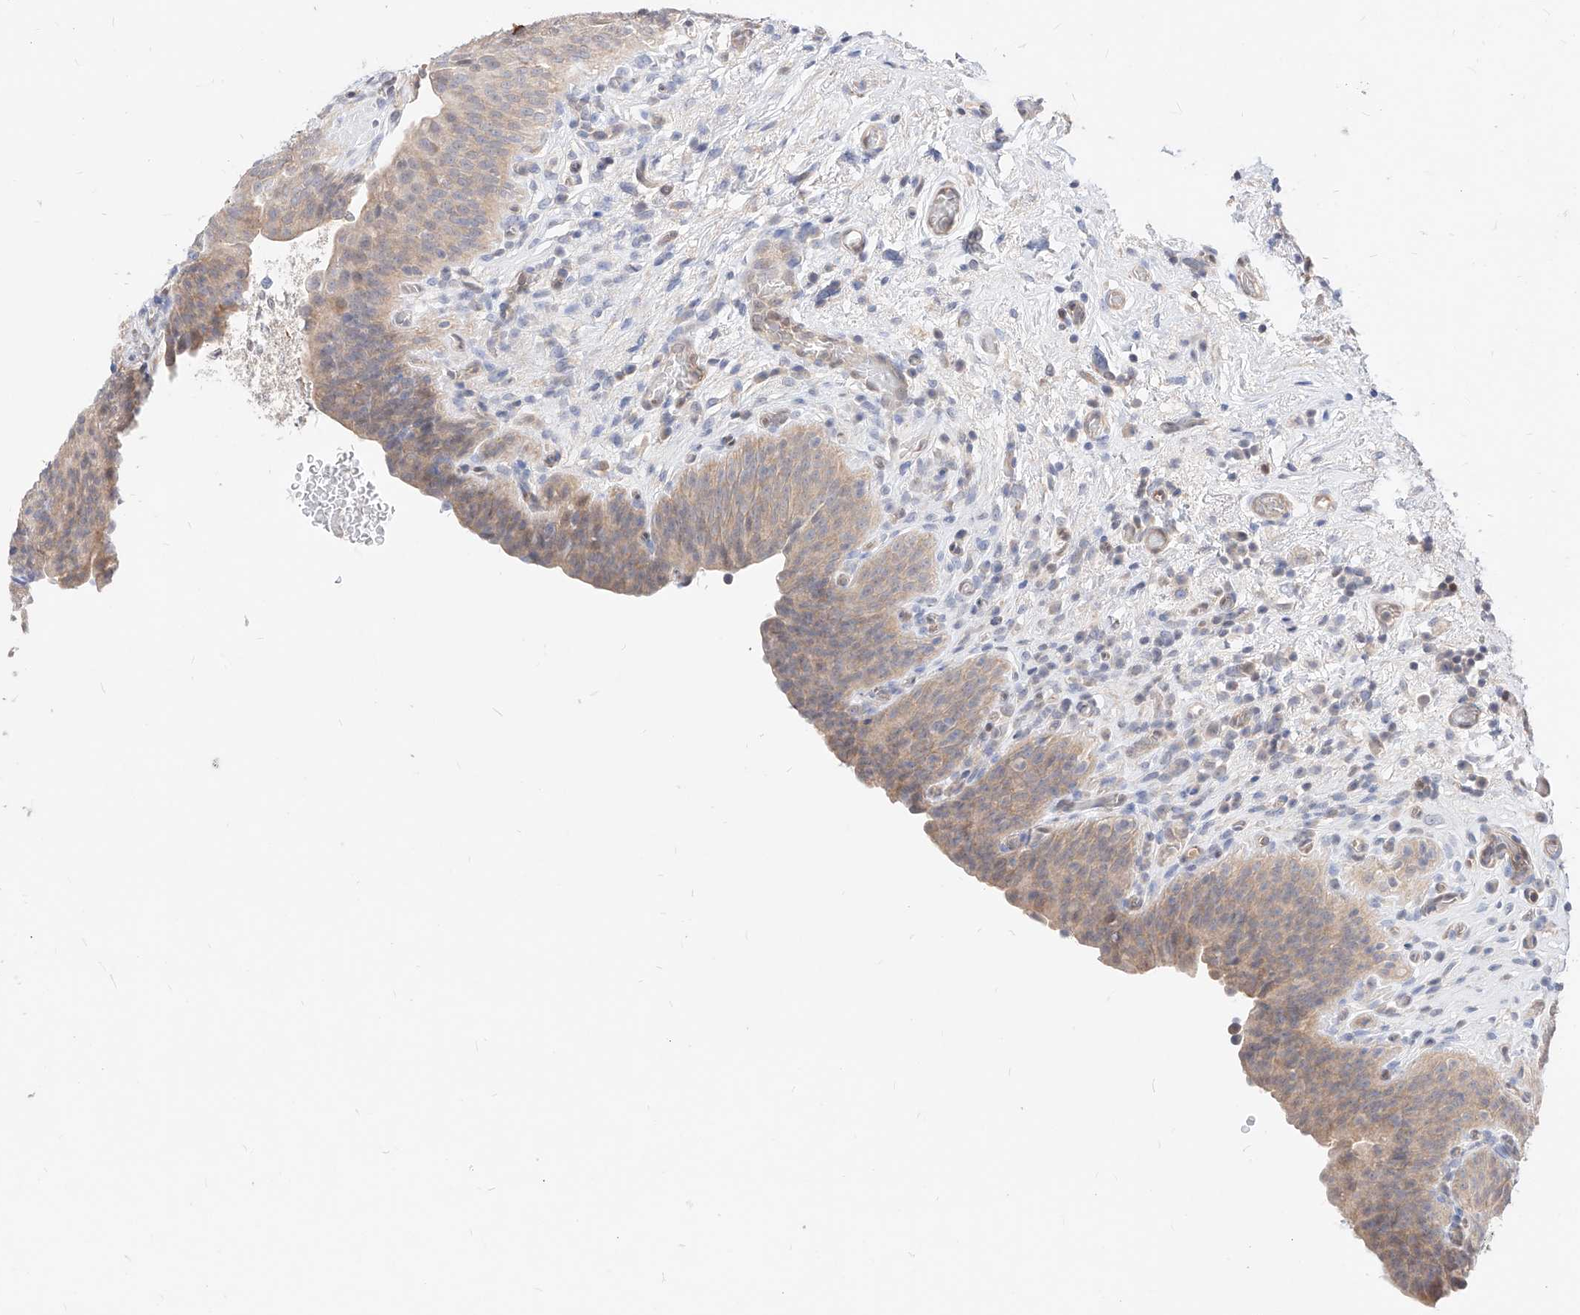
{"staining": {"intensity": "weak", "quantity": "25%-75%", "location": "cytoplasmic/membranous,nuclear"}, "tissue": "urinary bladder", "cell_type": "Urothelial cells", "image_type": "normal", "snomed": [{"axis": "morphology", "description": "Normal tissue, NOS"}, {"axis": "topography", "description": "Urinary bladder"}], "caption": "The immunohistochemical stain labels weak cytoplasmic/membranous,nuclear positivity in urothelial cells of unremarkable urinary bladder. (Brightfield microscopy of DAB IHC at high magnification).", "gene": "TSNAX", "patient": {"sex": "male", "age": 83}}